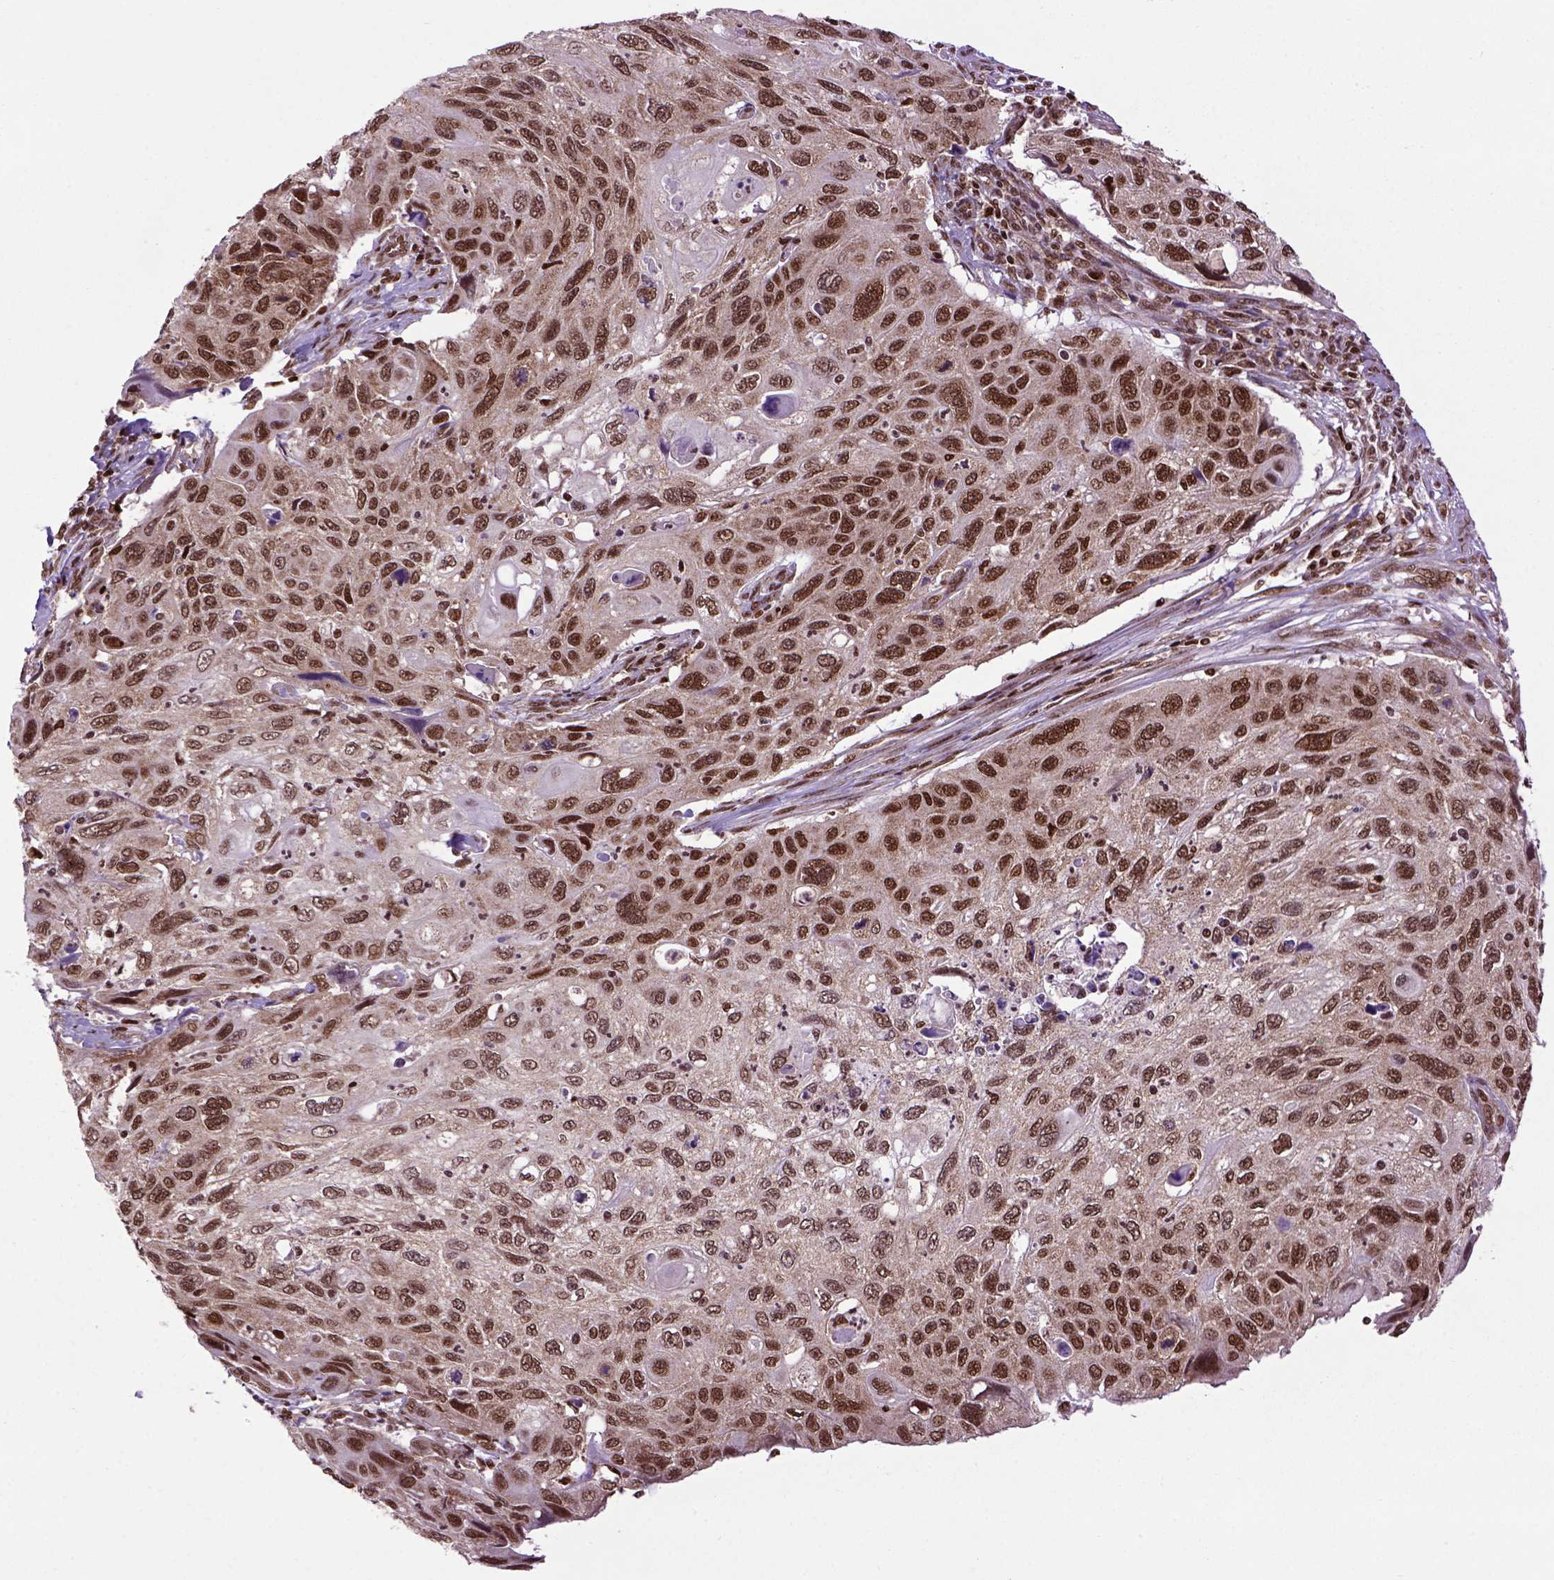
{"staining": {"intensity": "strong", "quantity": ">75%", "location": "nuclear"}, "tissue": "cervical cancer", "cell_type": "Tumor cells", "image_type": "cancer", "snomed": [{"axis": "morphology", "description": "Squamous cell carcinoma, NOS"}, {"axis": "topography", "description": "Cervix"}], "caption": "High-power microscopy captured an immunohistochemistry micrograph of squamous cell carcinoma (cervical), revealing strong nuclear staining in about >75% of tumor cells.", "gene": "CELF1", "patient": {"sex": "female", "age": 70}}